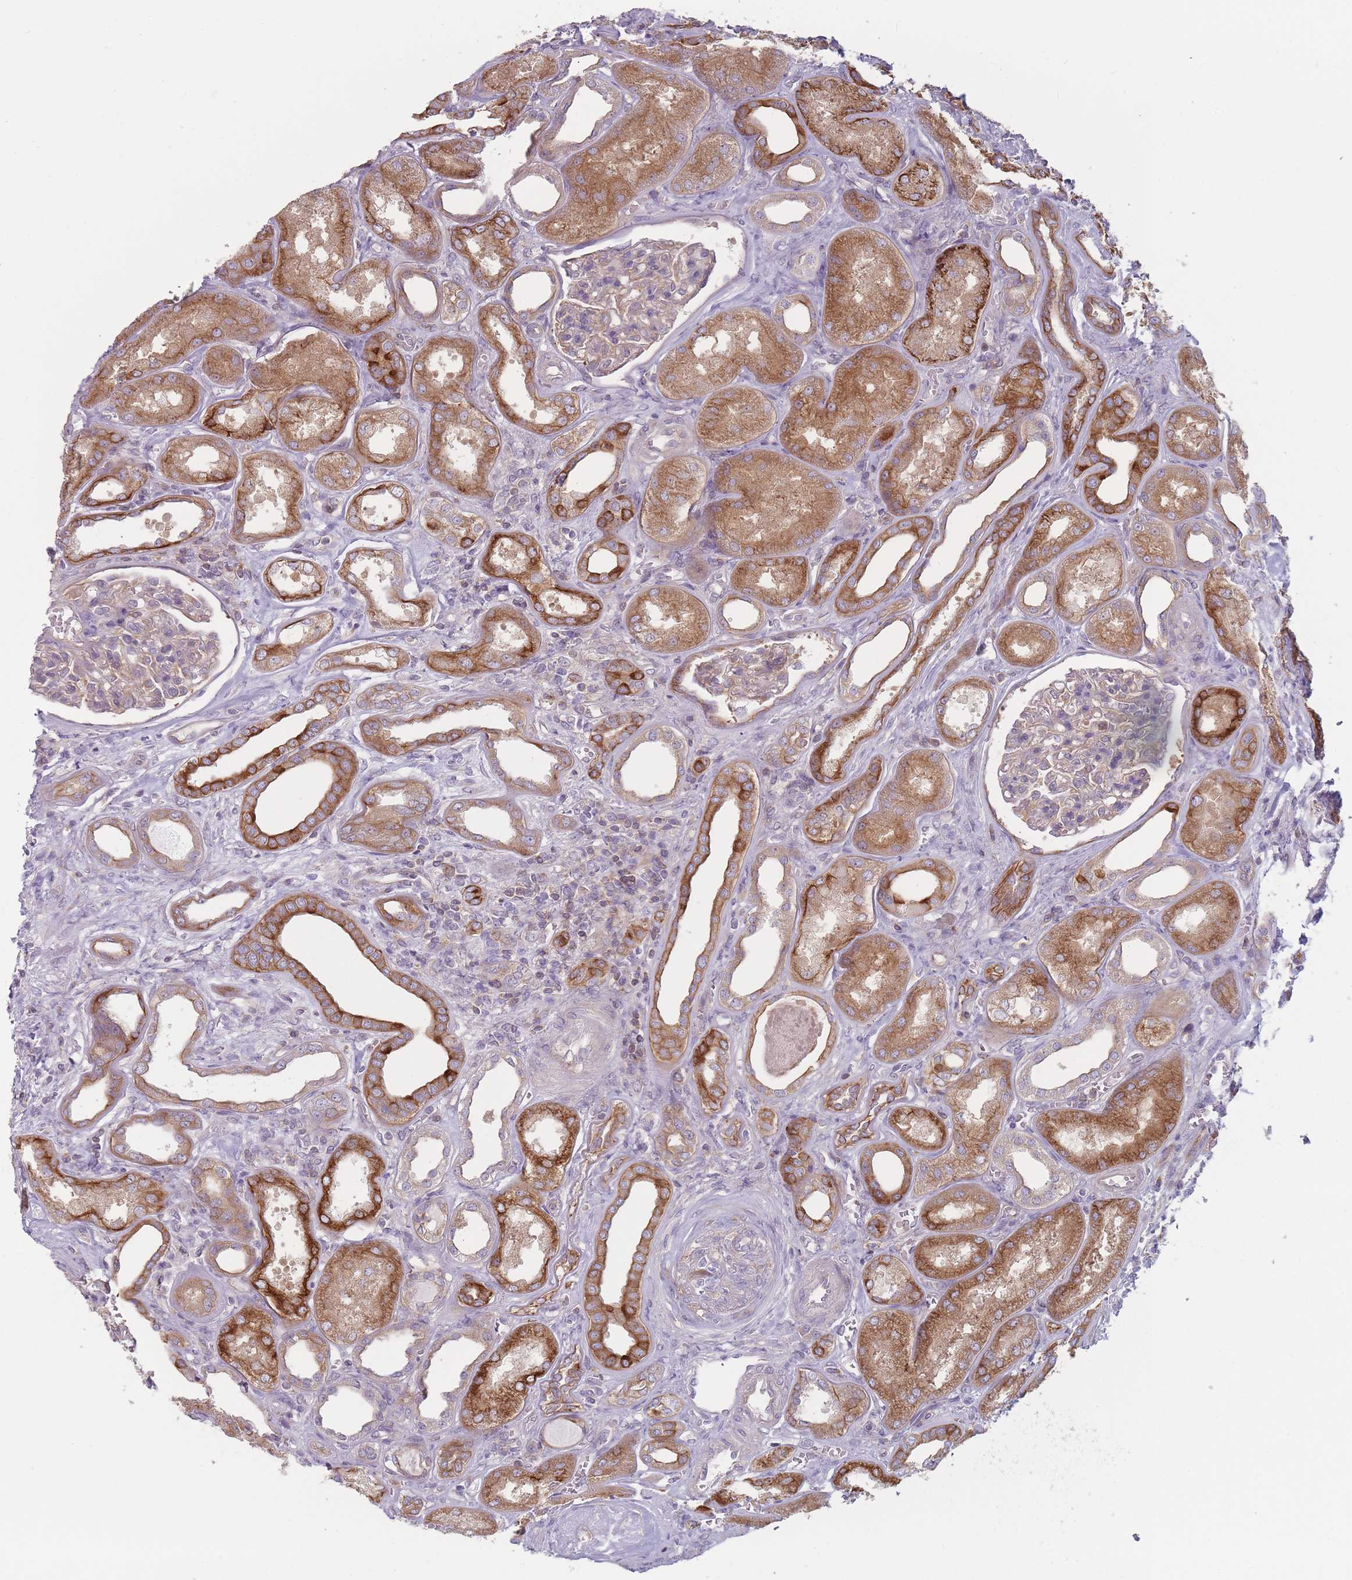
{"staining": {"intensity": "negative", "quantity": "none", "location": "none"}, "tissue": "kidney", "cell_type": "Cells in glomeruli", "image_type": "normal", "snomed": [{"axis": "morphology", "description": "Normal tissue, NOS"}, {"axis": "morphology", "description": "Adenocarcinoma, NOS"}, {"axis": "topography", "description": "Kidney"}], "caption": "Immunohistochemical staining of benign kidney displays no significant positivity in cells in glomeruli.", "gene": "HSBP1L1", "patient": {"sex": "female", "age": 68}}